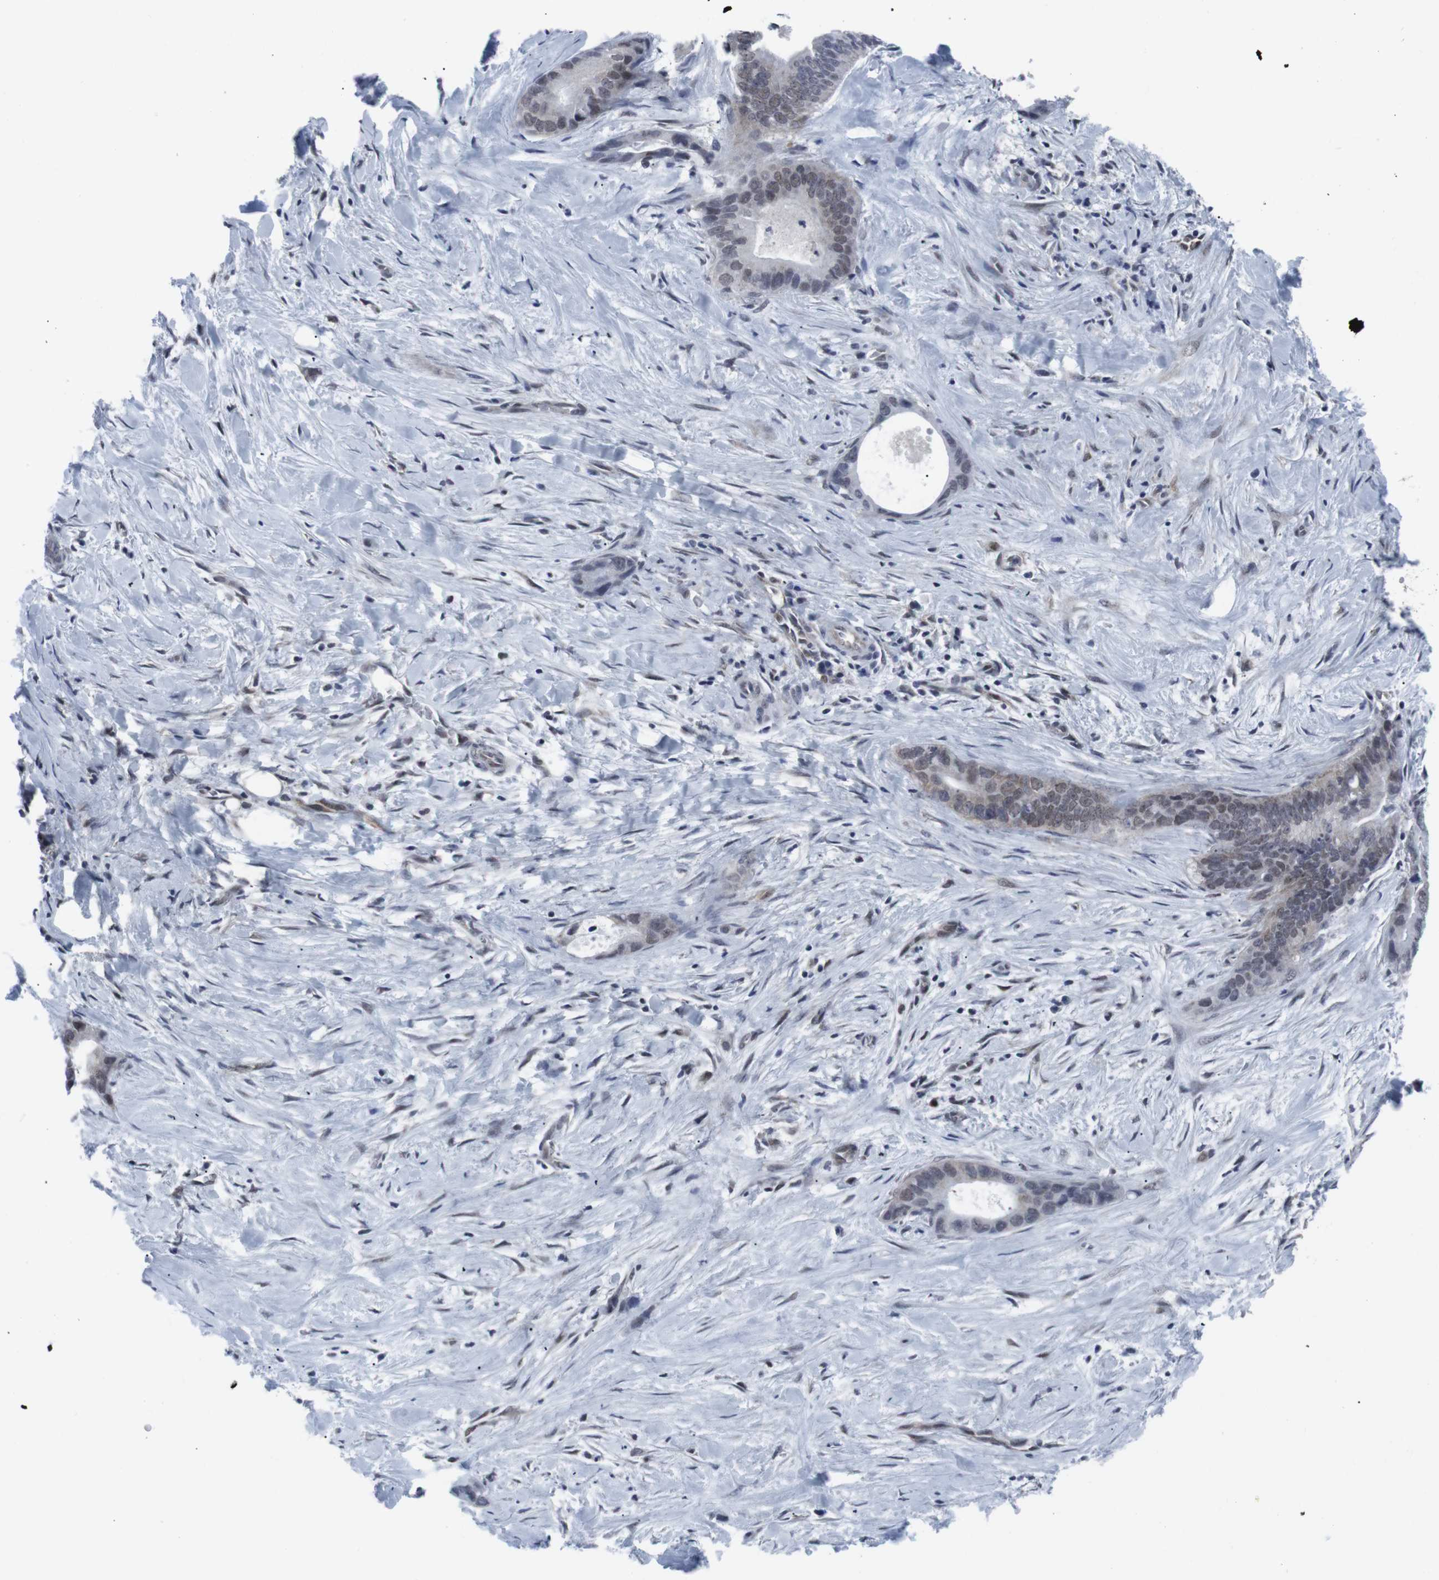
{"staining": {"intensity": "weak", "quantity": ">75%", "location": "nuclear"}, "tissue": "liver cancer", "cell_type": "Tumor cells", "image_type": "cancer", "snomed": [{"axis": "morphology", "description": "Cholangiocarcinoma"}, {"axis": "topography", "description": "Liver"}], "caption": "Weak nuclear protein staining is seen in approximately >75% of tumor cells in cholangiocarcinoma (liver). (DAB (3,3'-diaminobenzidine) IHC with brightfield microscopy, high magnification).", "gene": "GEMIN2", "patient": {"sex": "female", "age": 55}}